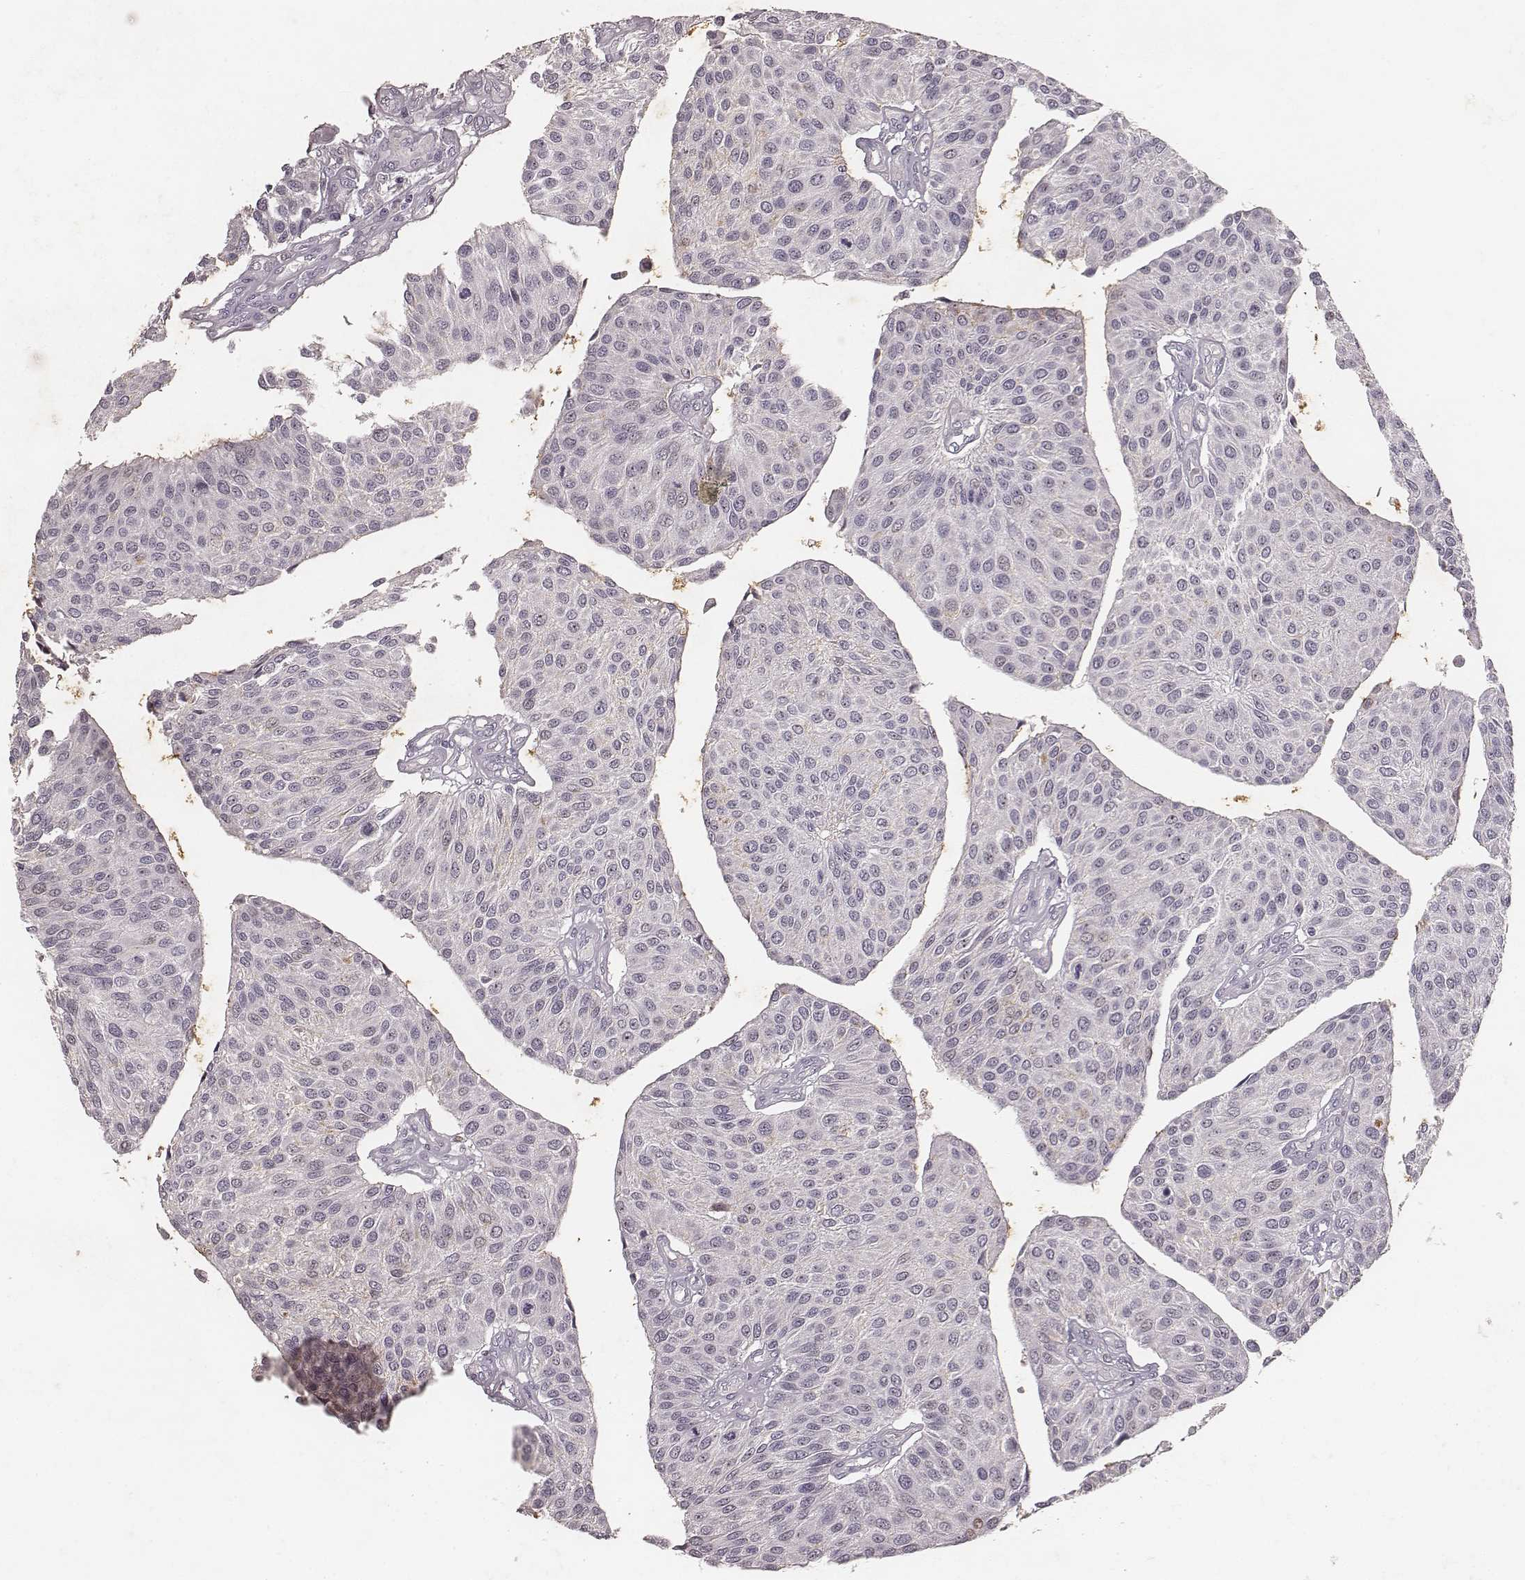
{"staining": {"intensity": "negative", "quantity": "none", "location": "none"}, "tissue": "urothelial cancer", "cell_type": "Tumor cells", "image_type": "cancer", "snomed": [{"axis": "morphology", "description": "Urothelial carcinoma, NOS"}, {"axis": "topography", "description": "Urinary bladder"}], "caption": "Immunohistochemical staining of urothelial cancer displays no significant expression in tumor cells. Brightfield microscopy of IHC stained with DAB (brown) and hematoxylin (blue), captured at high magnification.", "gene": "MADCAM1", "patient": {"sex": "male", "age": 55}}